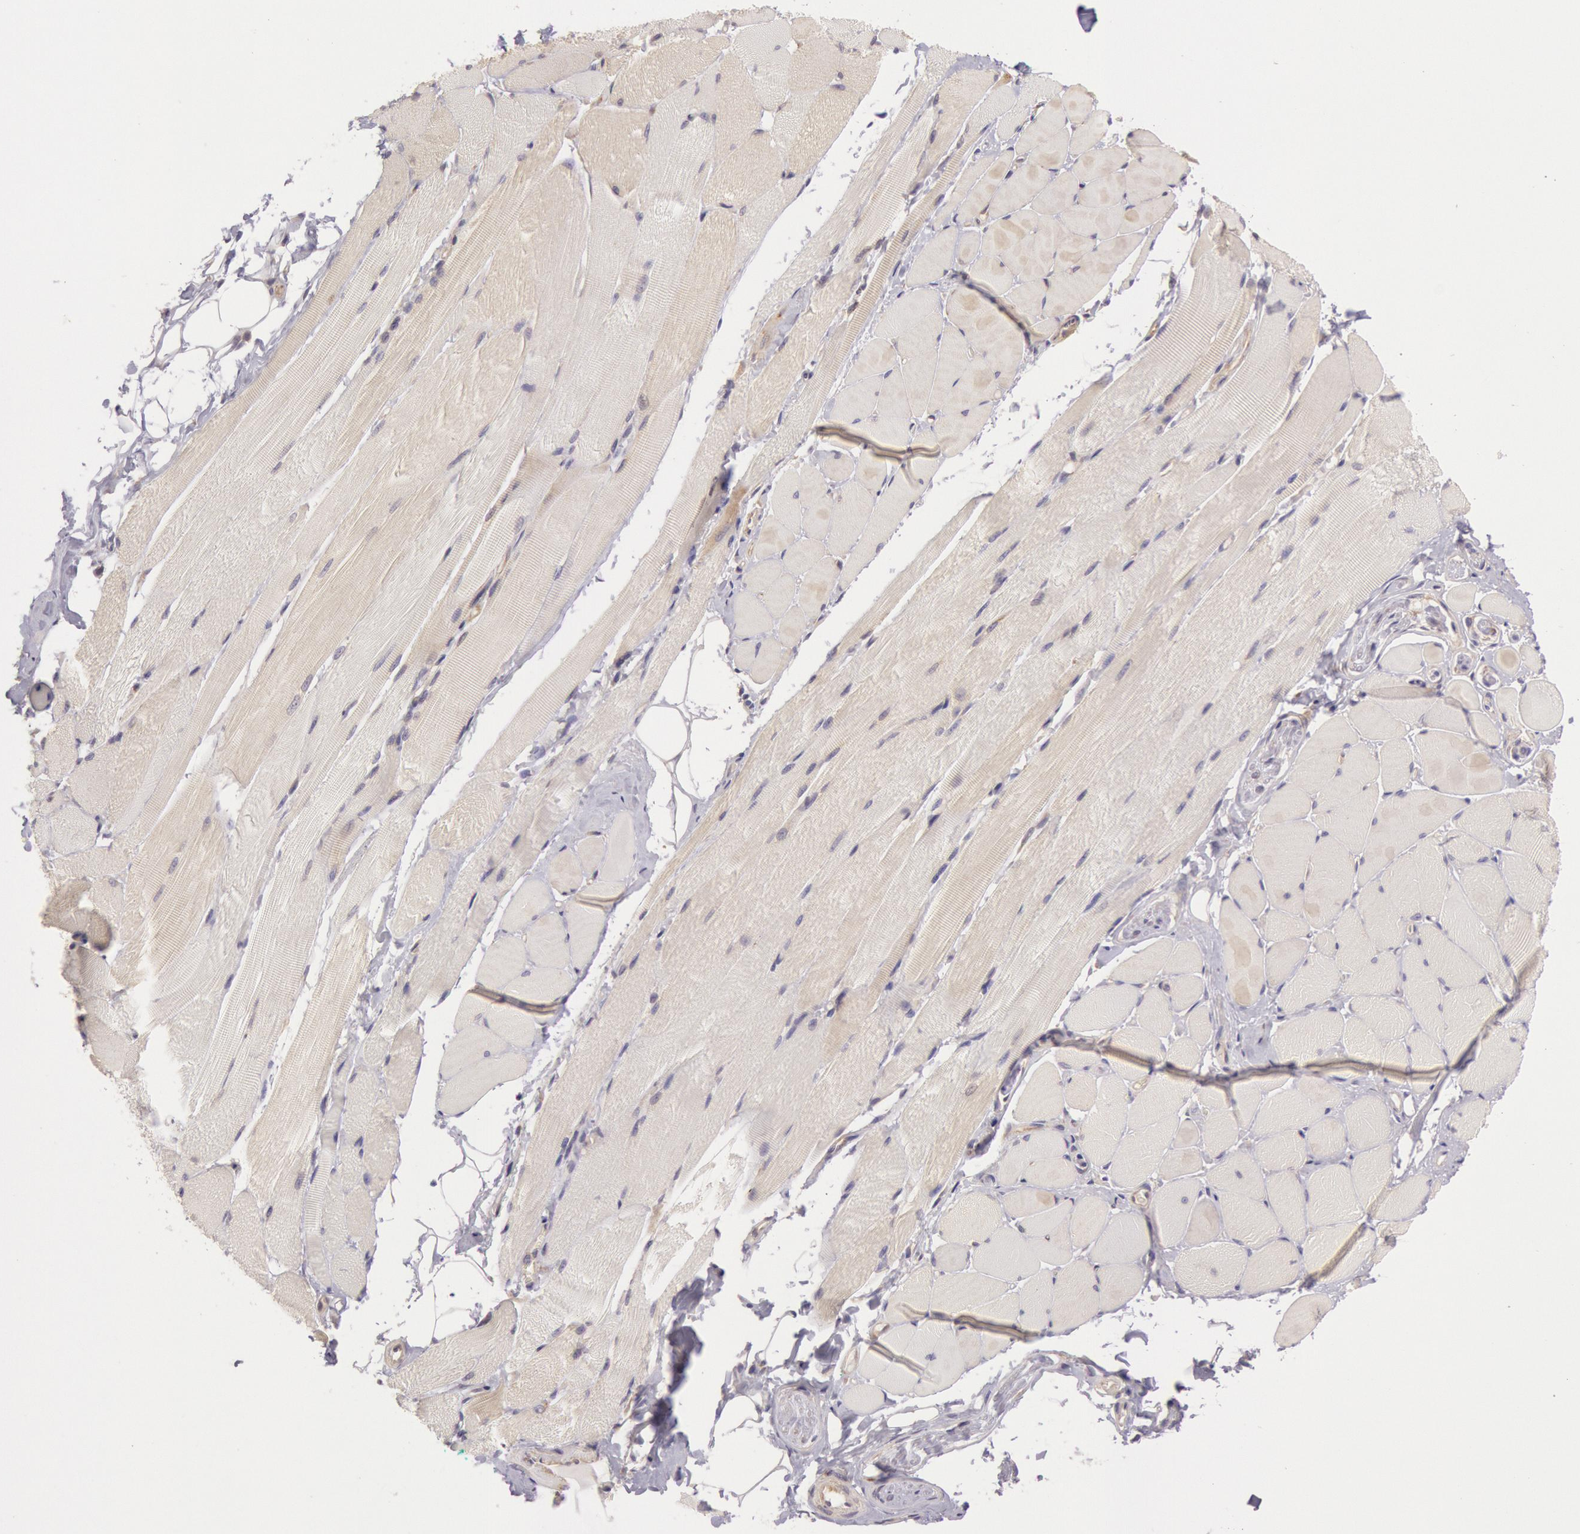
{"staining": {"intensity": "weak", "quantity": ">75%", "location": "cytoplasmic/membranous"}, "tissue": "adipose tissue", "cell_type": "Adipocytes", "image_type": "normal", "snomed": [{"axis": "morphology", "description": "Normal tissue, NOS"}, {"axis": "topography", "description": "Skeletal muscle"}, {"axis": "topography", "description": "Peripheral nerve tissue"}], "caption": "A photomicrograph of human adipose tissue stained for a protein displays weak cytoplasmic/membranous brown staining in adipocytes.", "gene": "CHUK", "patient": {"sex": "female", "age": 84}}